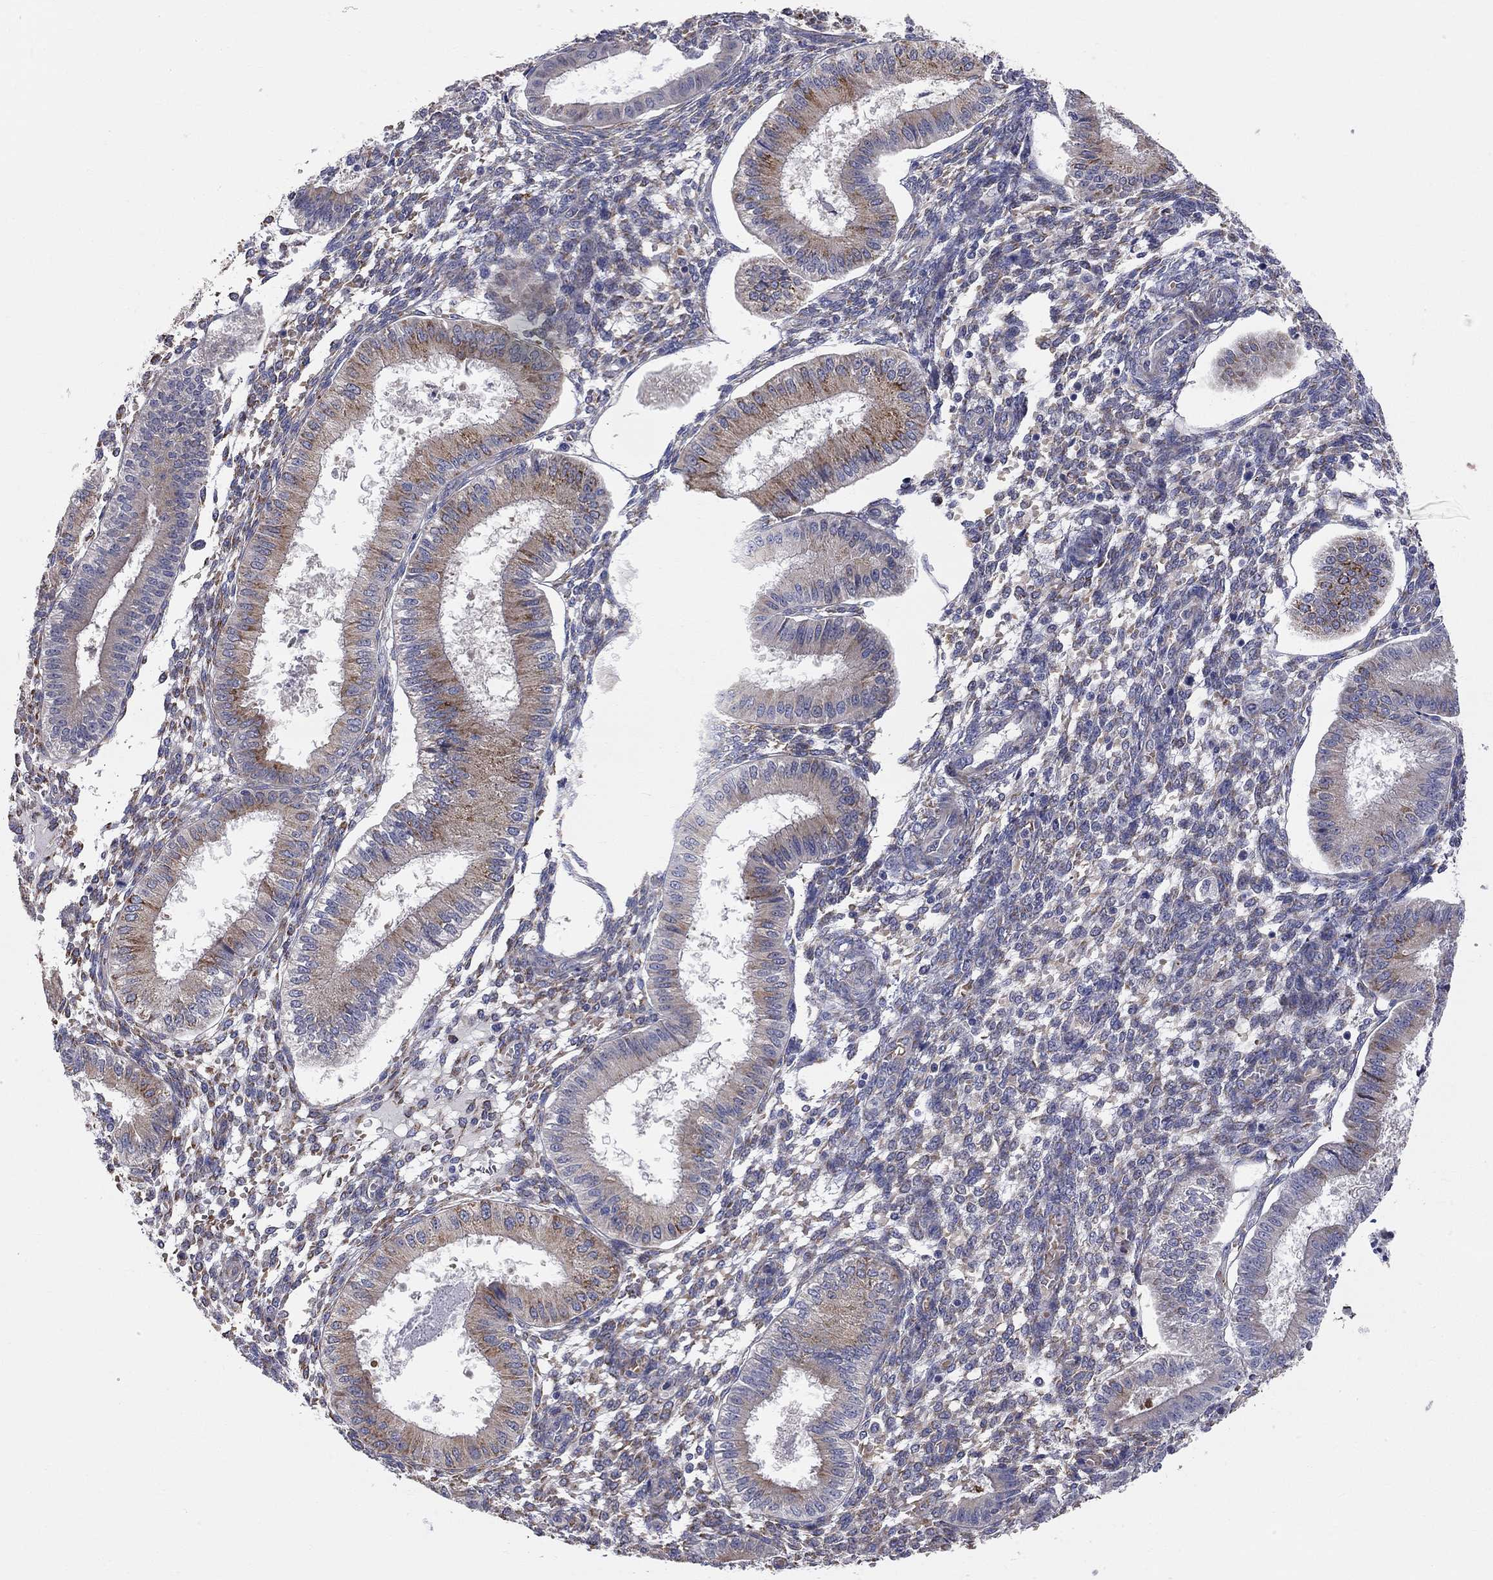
{"staining": {"intensity": "negative", "quantity": "none", "location": "none"}, "tissue": "endometrium", "cell_type": "Cells in endometrial stroma", "image_type": "normal", "snomed": [{"axis": "morphology", "description": "Normal tissue, NOS"}, {"axis": "topography", "description": "Endometrium"}], "caption": "Endometrium stained for a protein using immunohistochemistry (IHC) shows no expression cells in endometrial stroma.", "gene": "CASTOR1", "patient": {"sex": "female", "age": 43}}